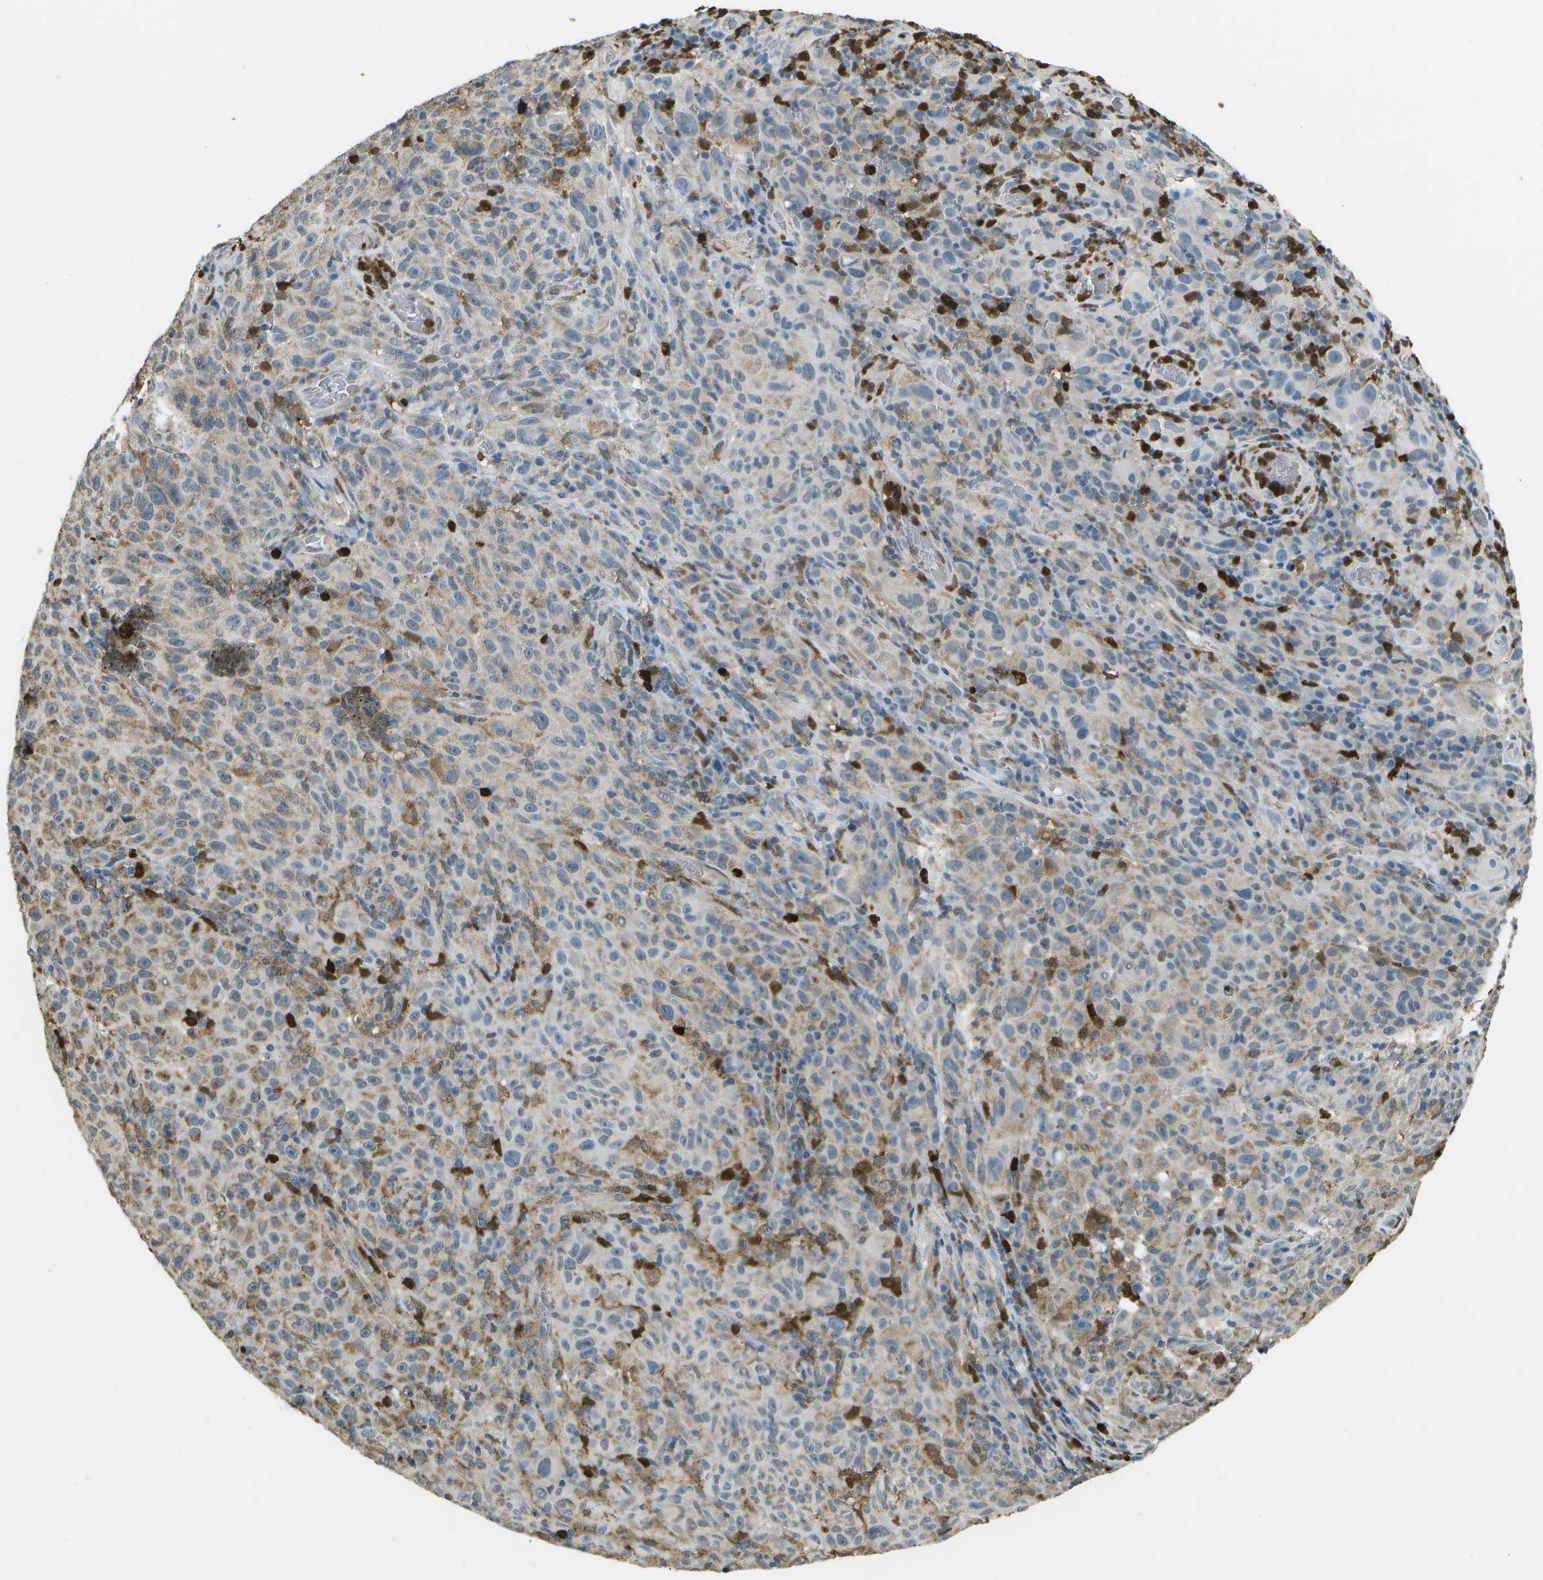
{"staining": {"intensity": "negative", "quantity": "none", "location": "none"}, "tissue": "melanoma", "cell_type": "Tumor cells", "image_type": "cancer", "snomed": [{"axis": "morphology", "description": "Malignant melanoma, NOS"}, {"axis": "topography", "description": "Skin"}], "caption": "Photomicrograph shows no protein staining in tumor cells of malignant melanoma tissue.", "gene": "CACHD1", "patient": {"sex": "female", "age": 82}}